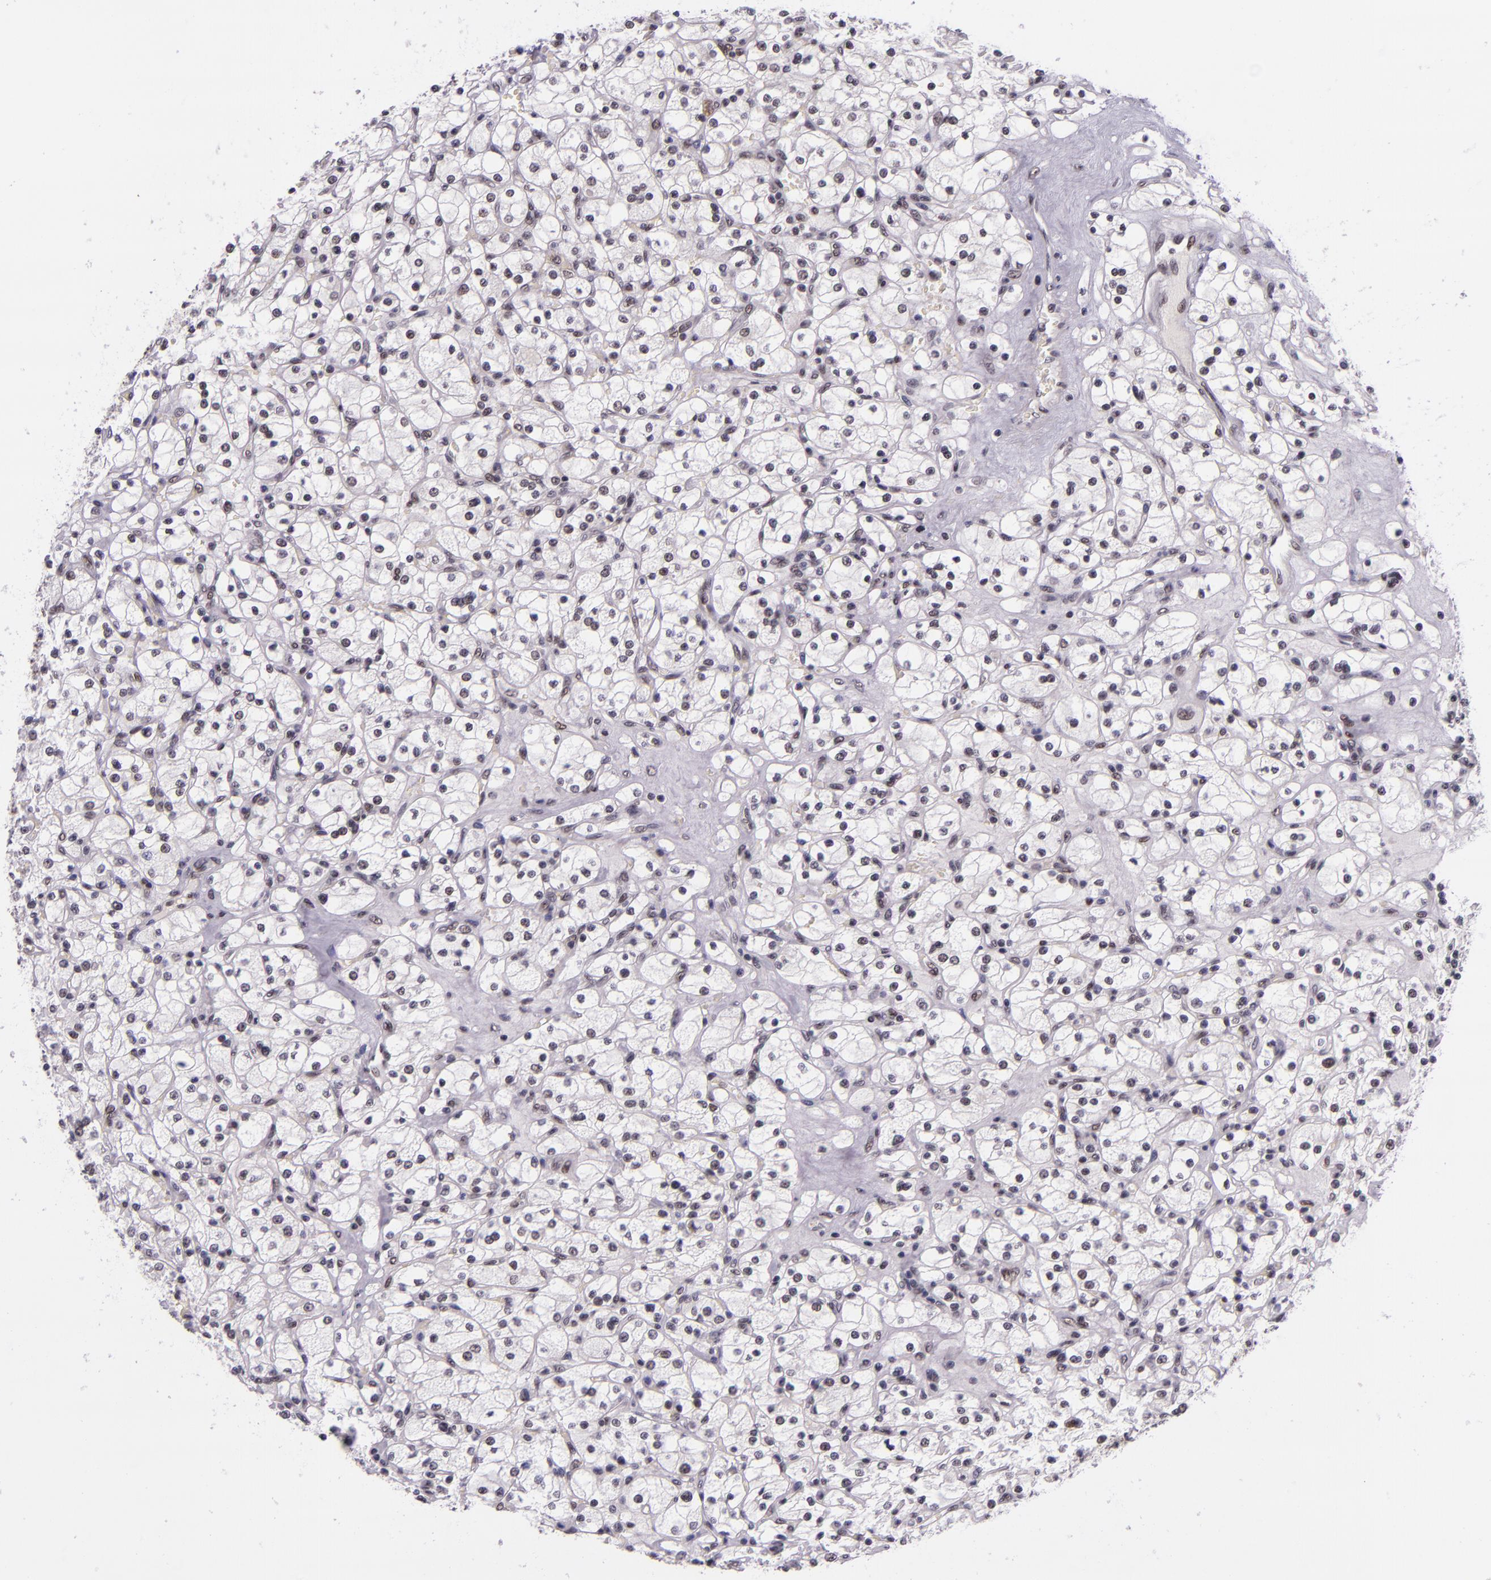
{"staining": {"intensity": "weak", "quantity": ">75%", "location": "nuclear"}, "tissue": "renal cancer", "cell_type": "Tumor cells", "image_type": "cancer", "snomed": [{"axis": "morphology", "description": "Adenocarcinoma, NOS"}, {"axis": "topography", "description": "Kidney"}], "caption": "A high-resolution photomicrograph shows immunohistochemistry staining of renal cancer, which shows weak nuclear positivity in approximately >75% of tumor cells.", "gene": "GPKOW", "patient": {"sex": "female", "age": 83}}